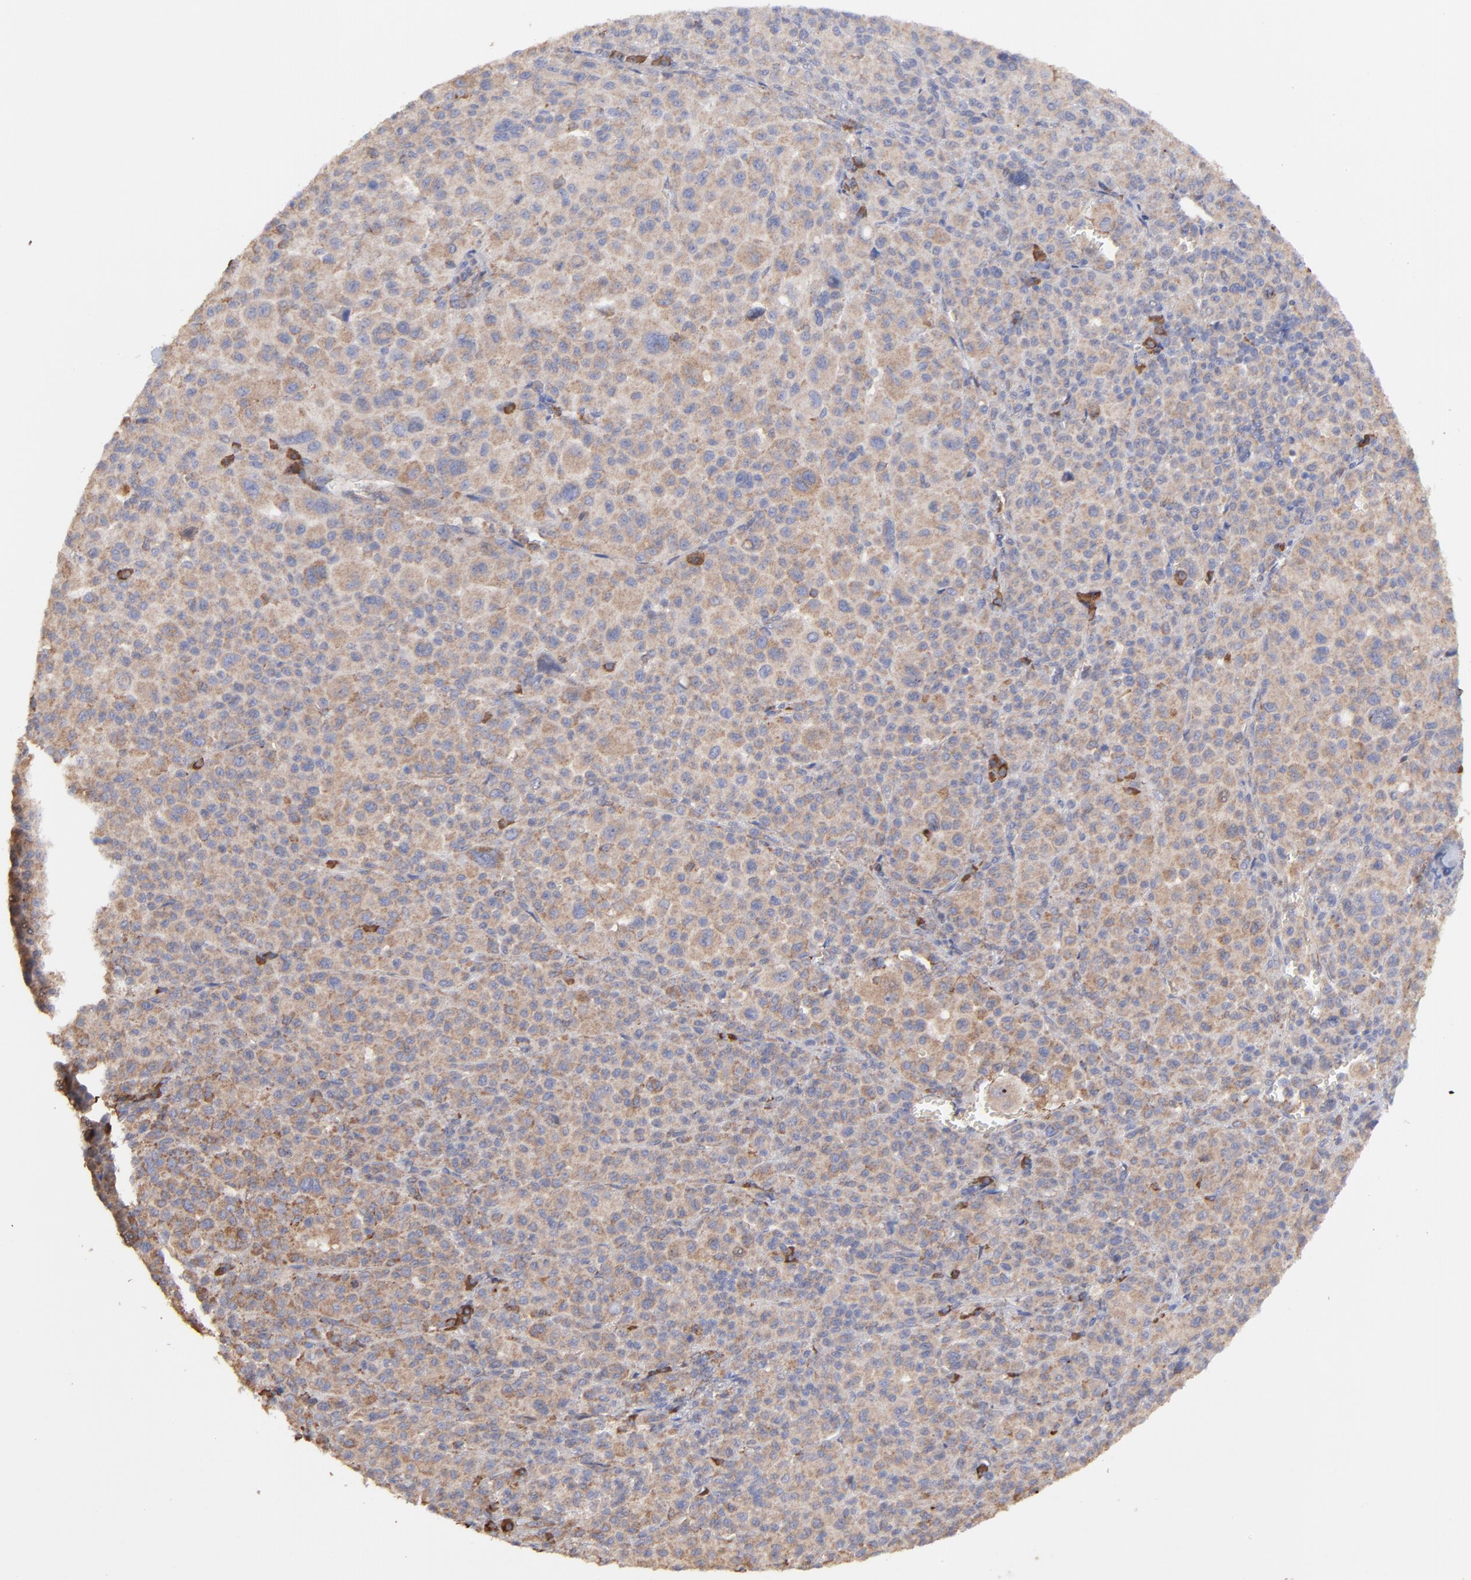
{"staining": {"intensity": "weak", "quantity": ">75%", "location": "cytoplasmic/membranous"}, "tissue": "melanoma", "cell_type": "Tumor cells", "image_type": "cancer", "snomed": [{"axis": "morphology", "description": "Malignant melanoma, Metastatic site"}, {"axis": "topography", "description": "Skin"}], "caption": "This photomicrograph exhibits immunohistochemistry (IHC) staining of human malignant melanoma (metastatic site), with low weak cytoplasmic/membranous expression in approximately >75% of tumor cells.", "gene": "PFKM", "patient": {"sex": "female", "age": 74}}